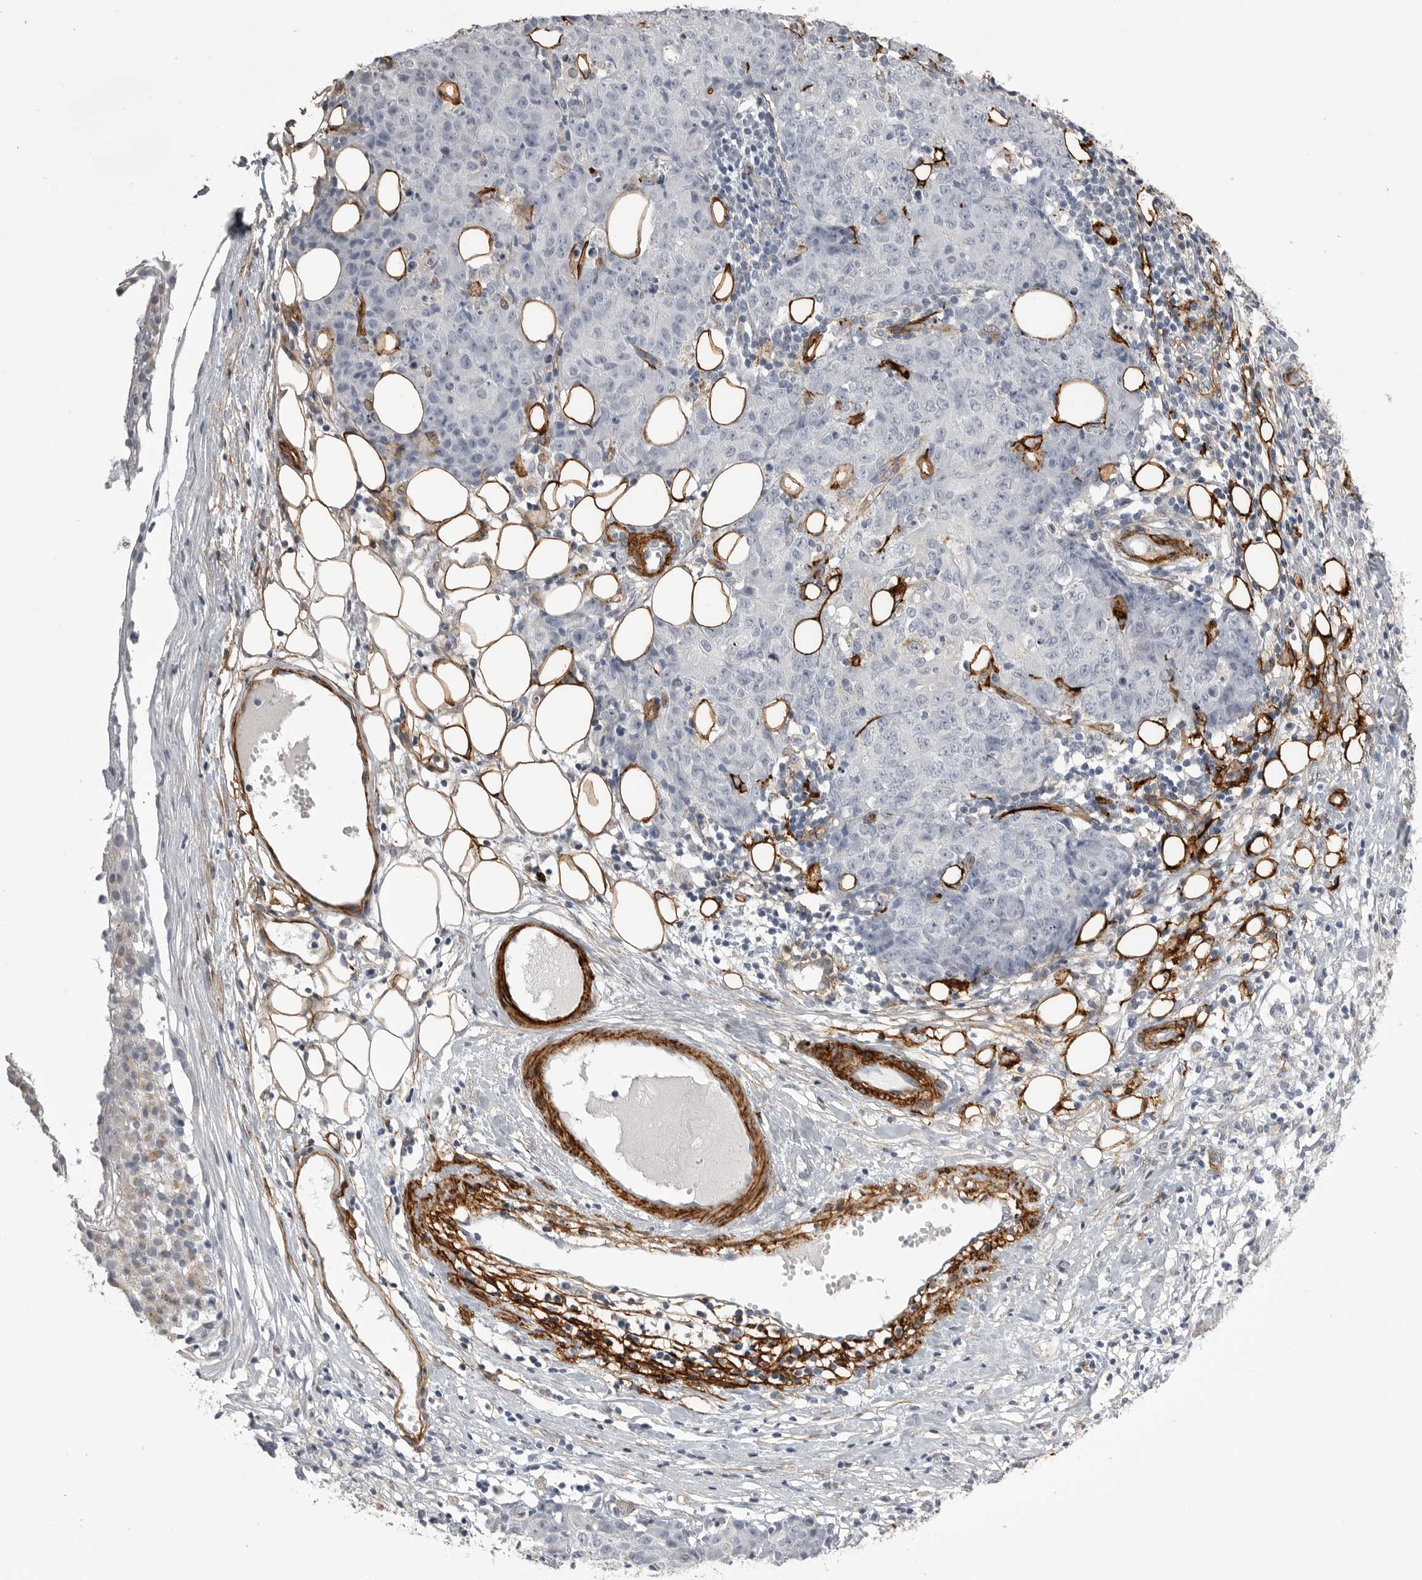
{"staining": {"intensity": "negative", "quantity": "none", "location": "none"}, "tissue": "ovarian cancer", "cell_type": "Tumor cells", "image_type": "cancer", "snomed": [{"axis": "morphology", "description": "Carcinoma, endometroid"}, {"axis": "topography", "description": "Ovary"}], "caption": "Immunohistochemistry image of human ovarian cancer stained for a protein (brown), which demonstrates no positivity in tumor cells.", "gene": "AOC3", "patient": {"sex": "female", "age": 42}}